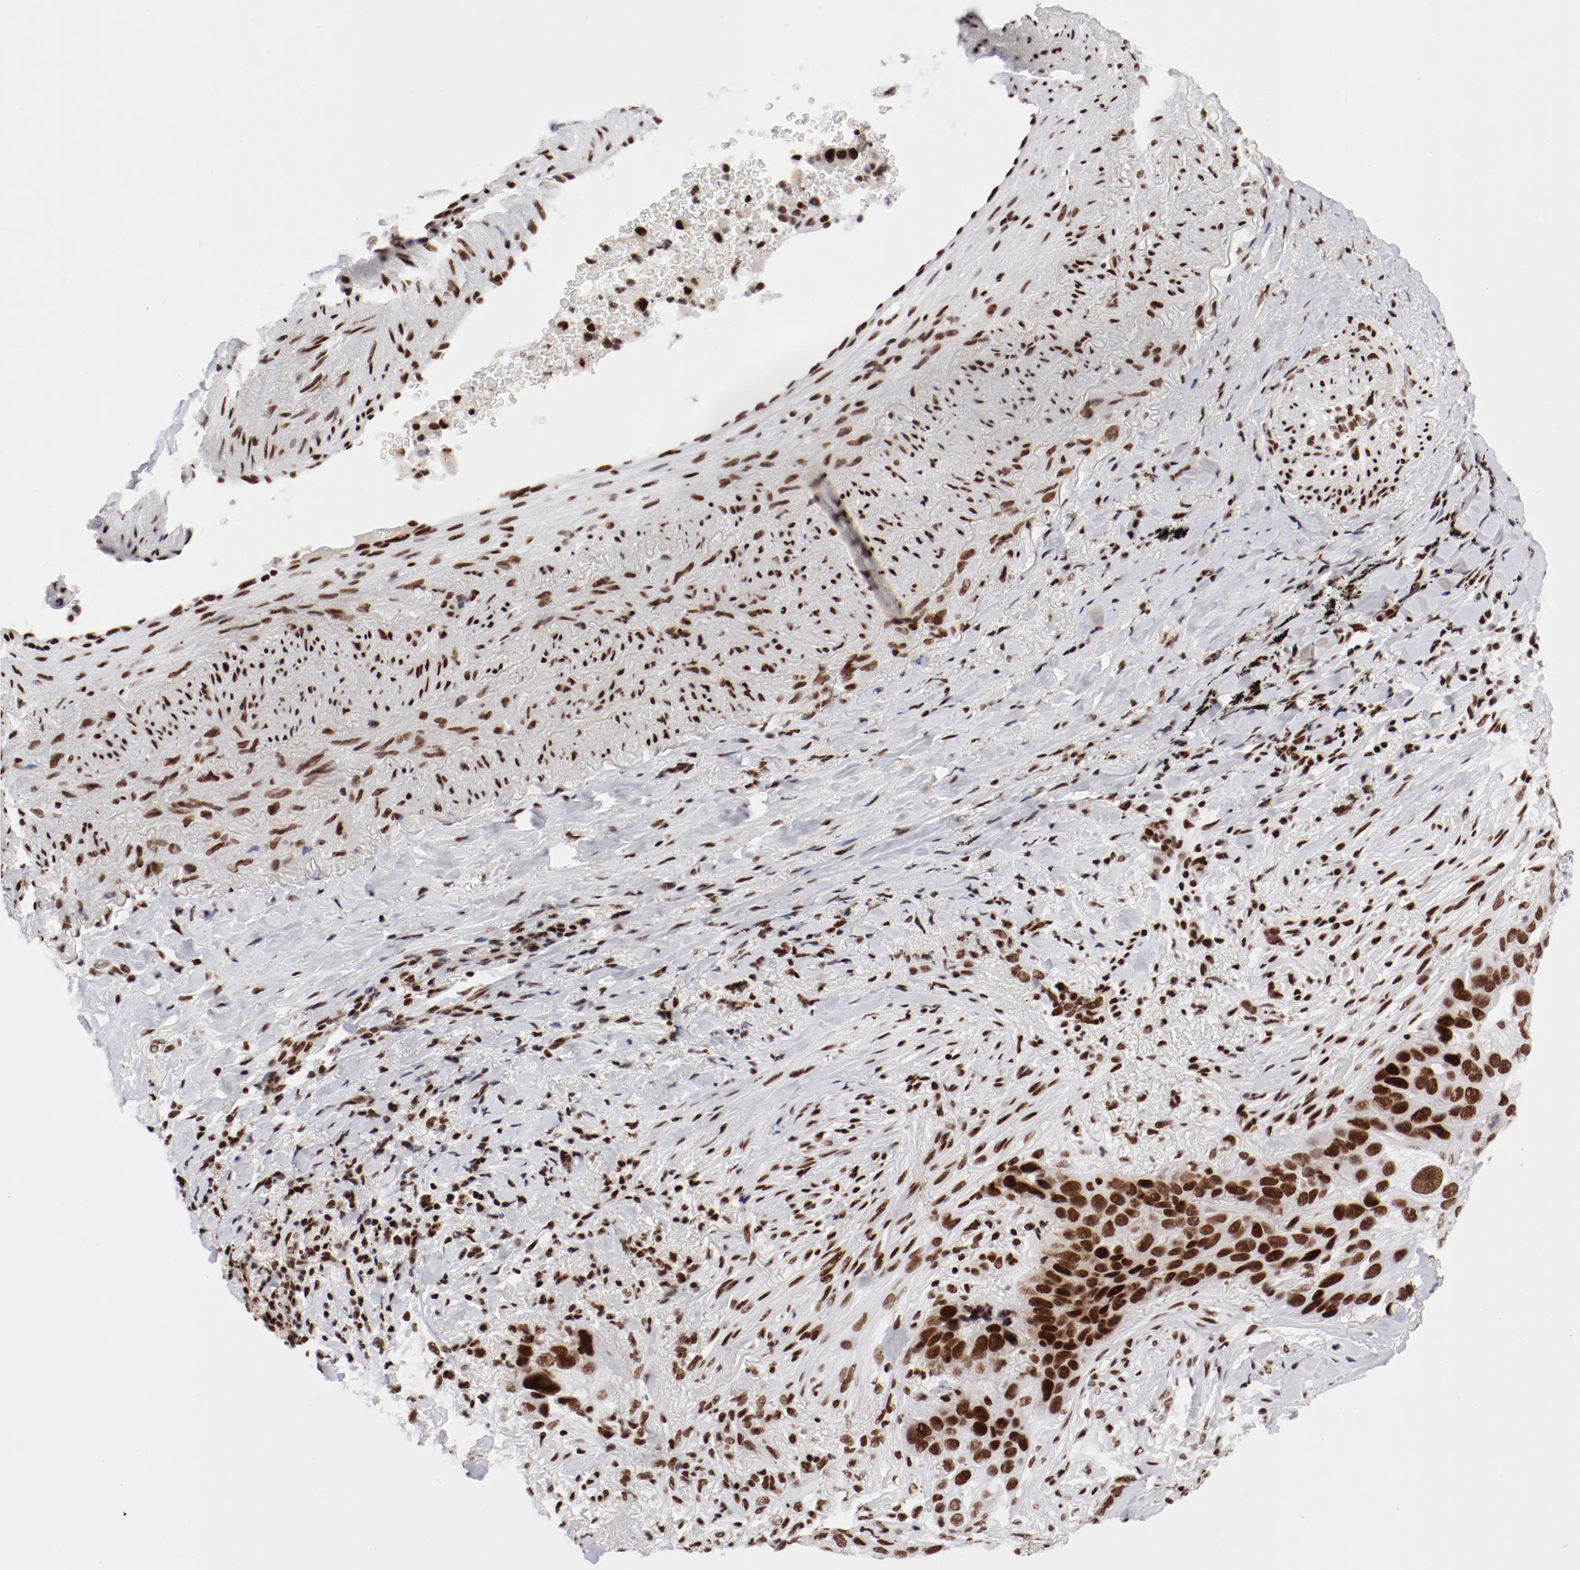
{"staining": {"intensity": "strong", "quantity": ">75%", "location": "nuclear"}, "tissue": "lung cancer", "cell_type": "Tumor cells", "image_type": "cancer", "snomed": [{"axis": "morphology", "description": "Squamous cell carcinoma, NOS"}, {"axis": "topography", "description": "Lung"}], "caption": "A brown stain labels strong nuclear positivity of a protein in human lung squamous cell carcinoma tumor cells. (Stains: DAB (3,3'-diaminobenzidine) in brown, nuclei in blue, Microscopy: brightfield microscopy at high magnification).", "gene": "NFYB", "patient": {"sex": "male", "age": 54}}